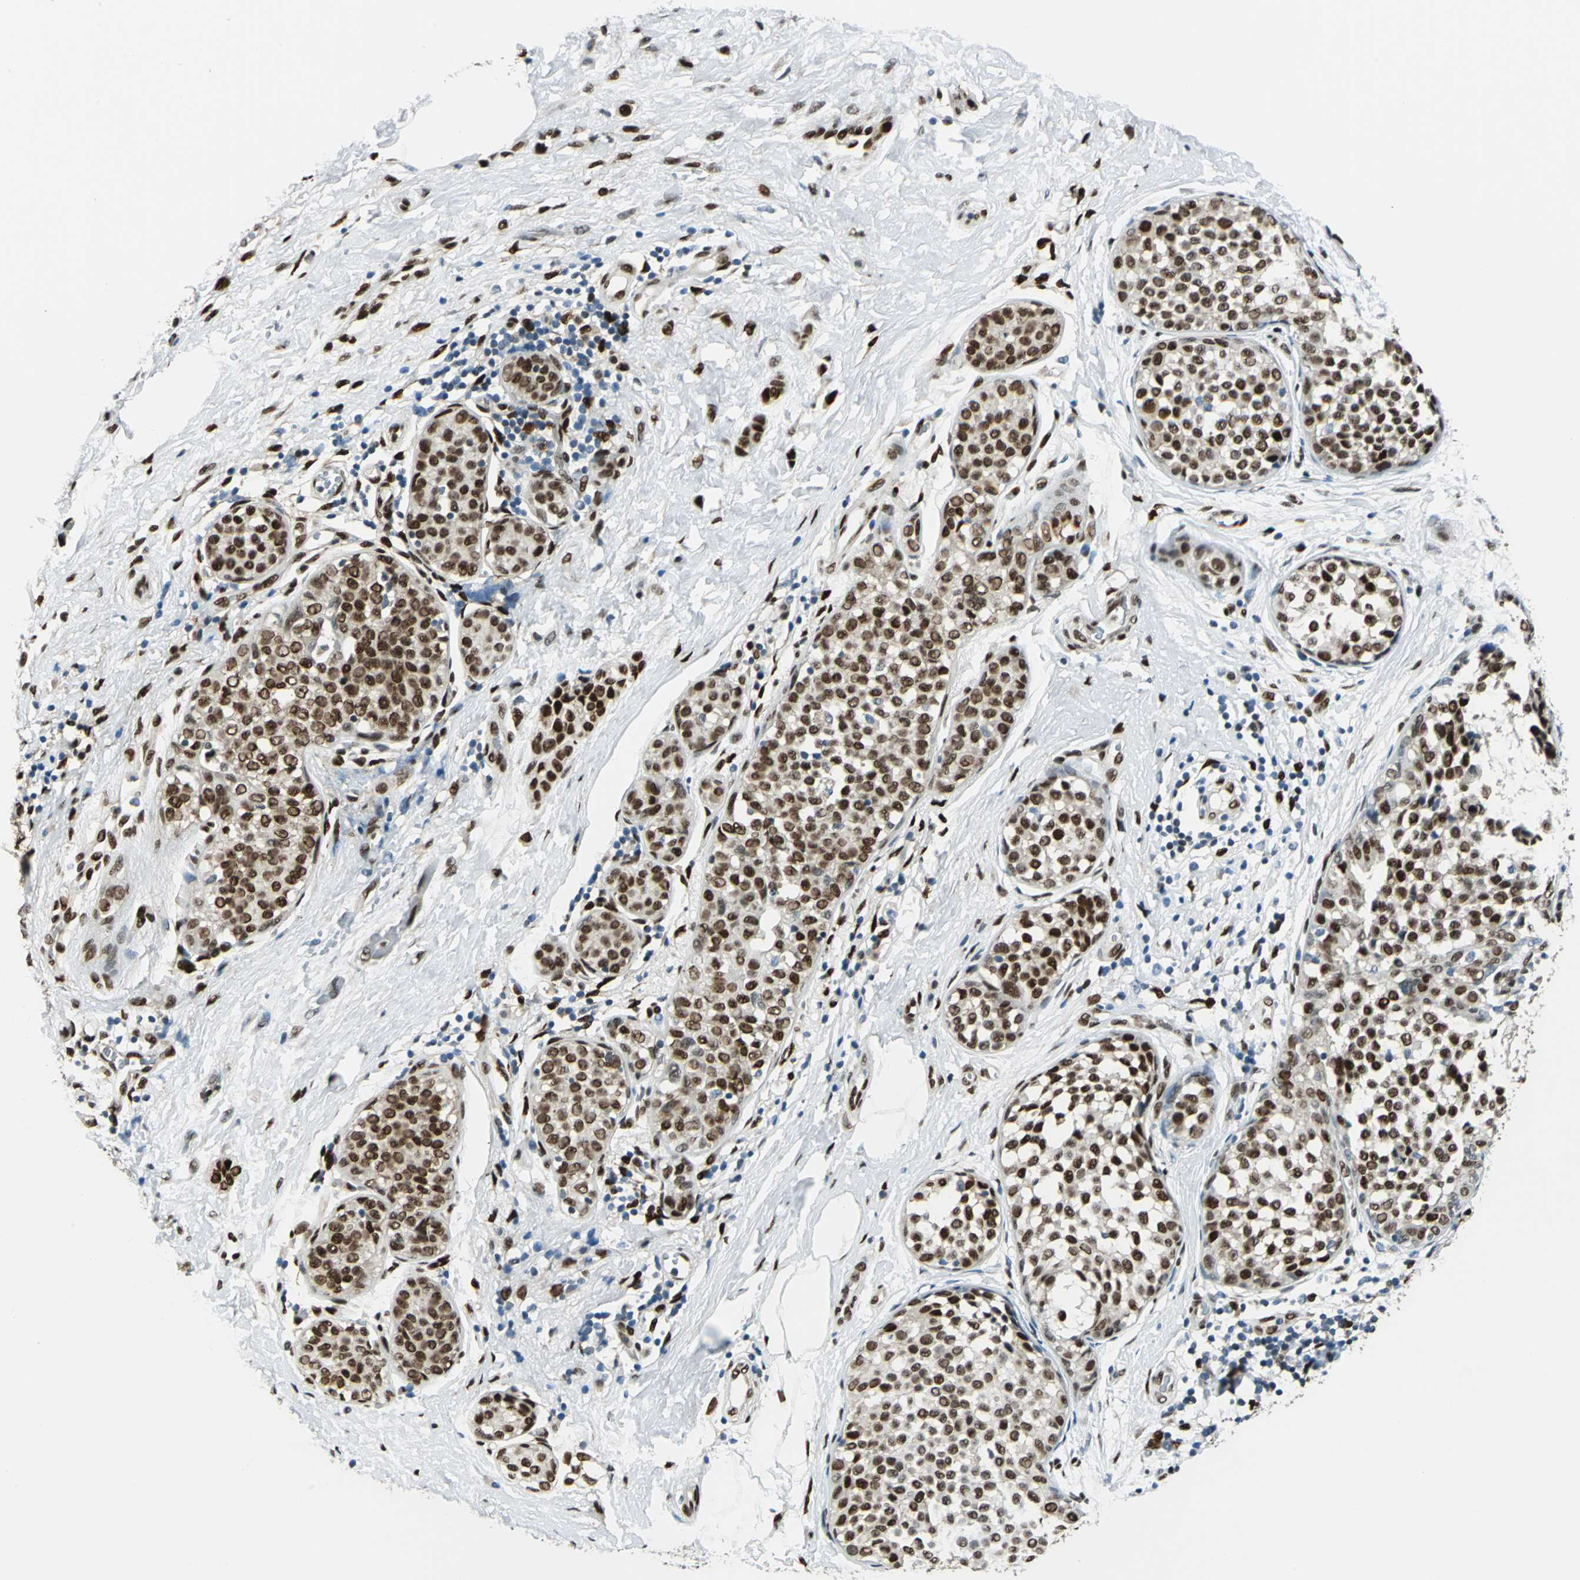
{"staining": {"intensity": "strong", "quantity": ">75%", "location": "nuclear"}, "tissue": "breast cancer", "cell_type": "Tumor cells", "image_type": "cancer", "snomed": [{"axis": "morphology", "description": "Lobular carcinoma, in situ"}, {"axis": "morphology", "description": "Lobular carcinoma"}, {"axis": "topography", "description": "Breast"}], "caption": "There is high levels of strong nuclear staining in tumor cells of breast cancer, as demonstrated by immunohistochemical staining (brown color).", "gene": "NFIA", "patient": {"sex": "female", "age": 41}}